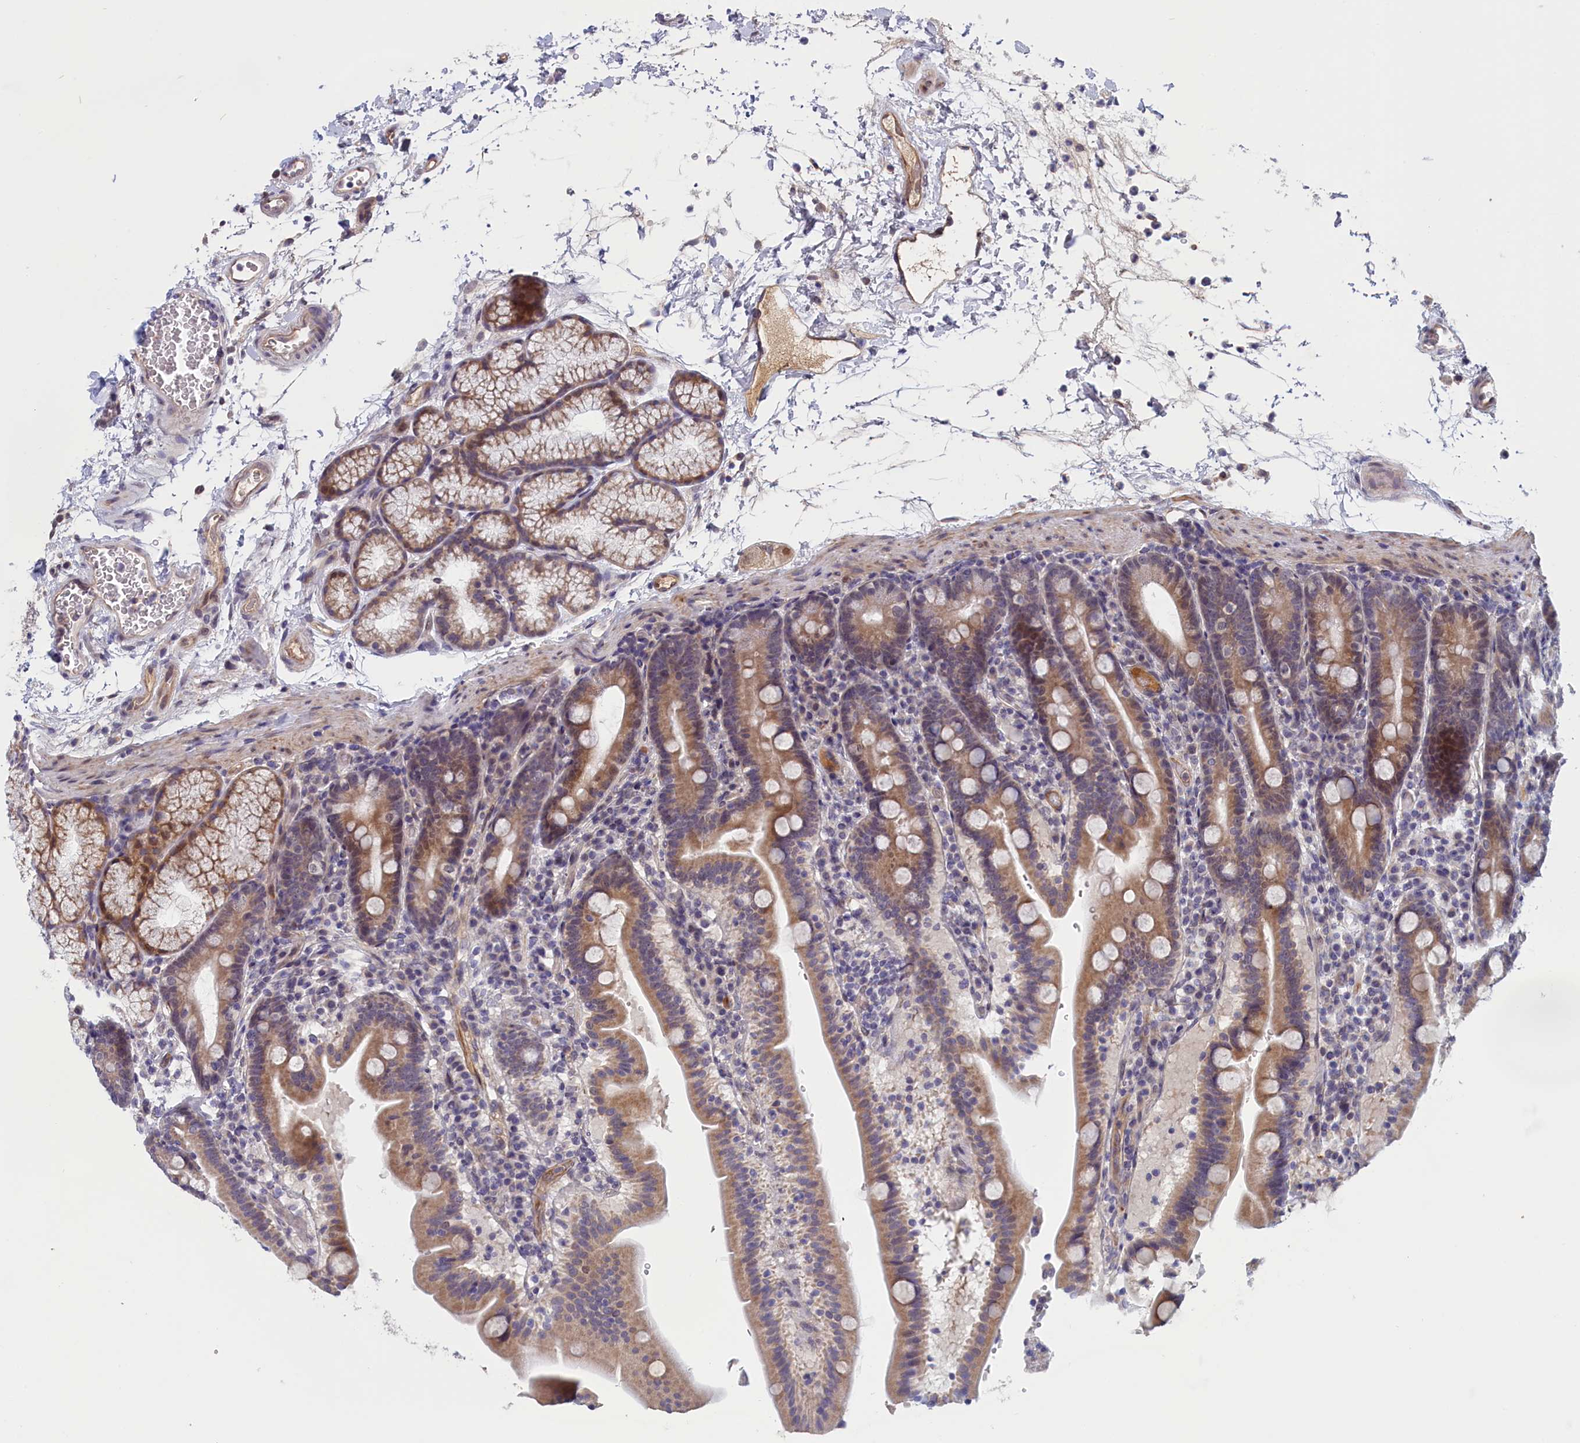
{"staining": {"intensity": "moderate", "quantity": "25%-75%", "location": "cytoplasmic/membranous"}, "tissue": "duodenum", "cell_type": "Glandular cells", "image_type": "normal", "snomed": [{"axis": "morphology", "description": "Normal tissue, NOS"}, {"axis": "topography", "description": "Duodenum"}], "caption": "Brown immunohistochemical staining in unremarkable duodenum demonstrates moderate cytoplasmic/membranous positivity in about 25%-75% of glandular cells.", "gene": "IGFALS", "patient": {"sex": "male", "age": 54}}